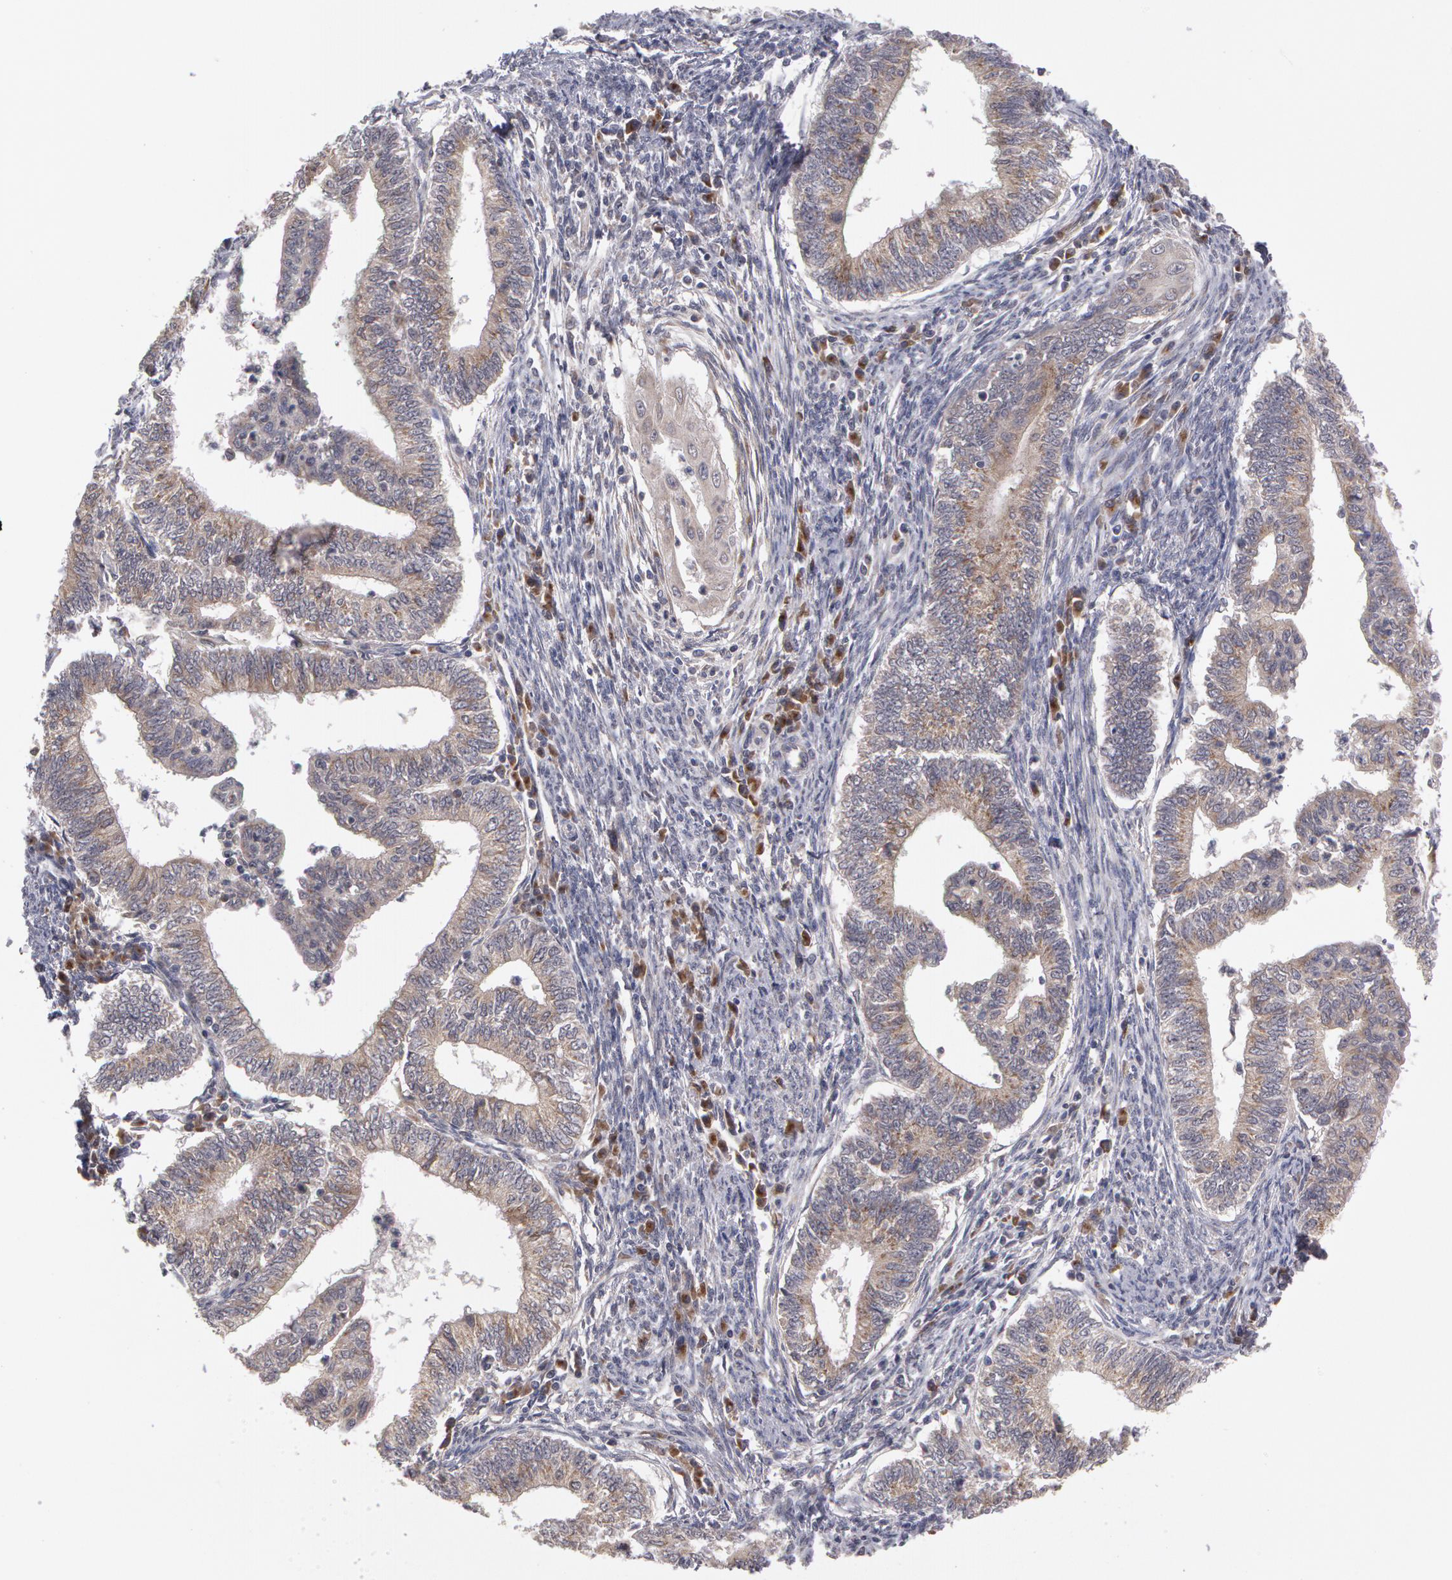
{"staining": {"intensity": "negative", "quantity": "none", "location": "none"}, "tissue": "endometrial cancer", "cell_type": "Tumor cells", "image_type": "cancer", "snomed": [{"axis": "morphology", "description": "Adenocarcinoma, NOS"}, {"axis": "topography", "description": "Endometrium"}], "caption": "Tumor cells show no significant protein staining in endometrial cancer (adenocarcinoma). The staining is performed using DAB brown chromogen with nuclei counter-stained in using hematoxylin.", "gene": "STX5", "patient": {"sex": "female", "age": 66}}